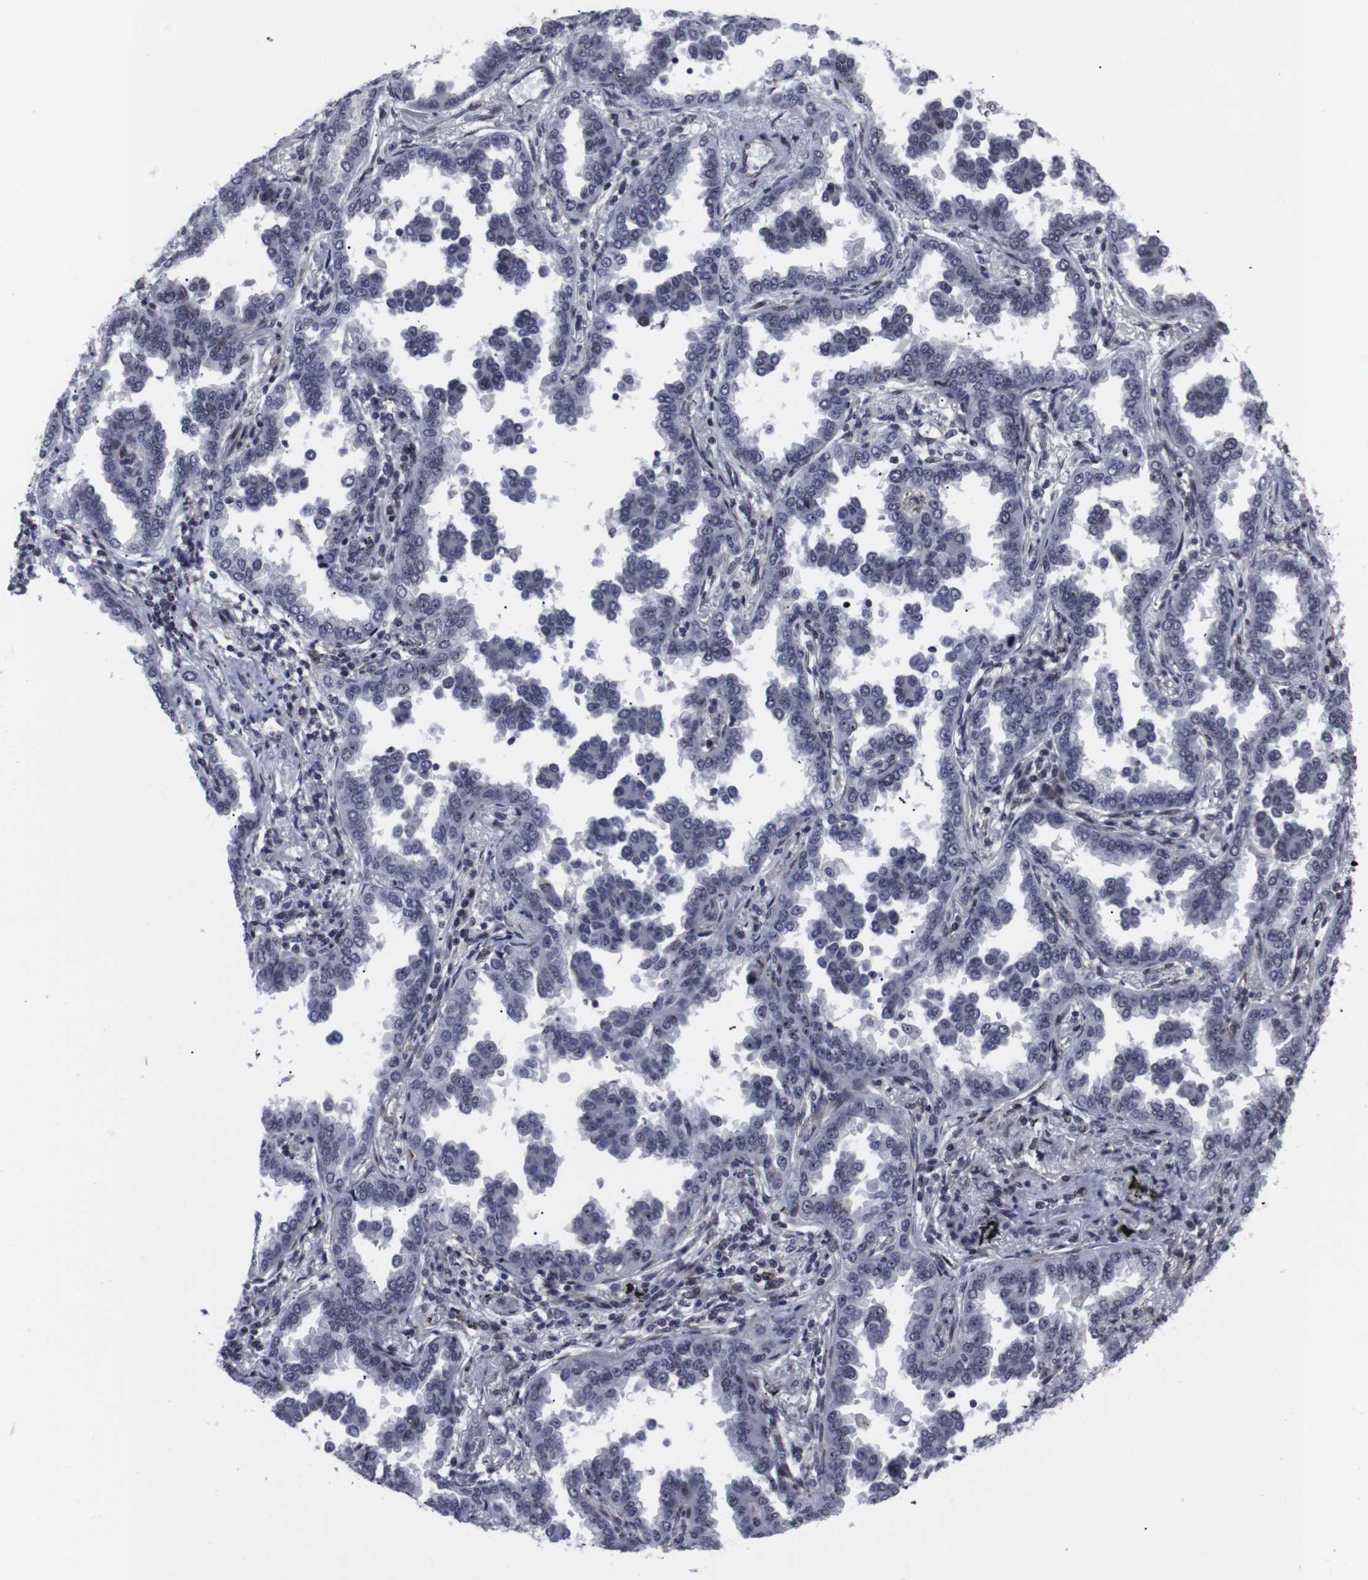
{"staining": {"intensity": "strong", "quantity": "<25%", "location": "nuclear"}, "tissue": "lung cancer", "cell_type": "Tumor cells", "image_type": "cancer", "snomed": [{"axis": "morphology", "description": "Normal tissue, NOS"}, {"axis": "morphology", "description": "Adenocarcinoma, NOS"}, {"axis": "topography", "description": "Lung"}], "caption": "Human lung cancer (adenocarcinoma) stained for a protein (brown) shows strong nuclear positive staining in about <25% of tumor cells.", "gene": "MLH1", "patient": {"sex": "male", "age": 59}}